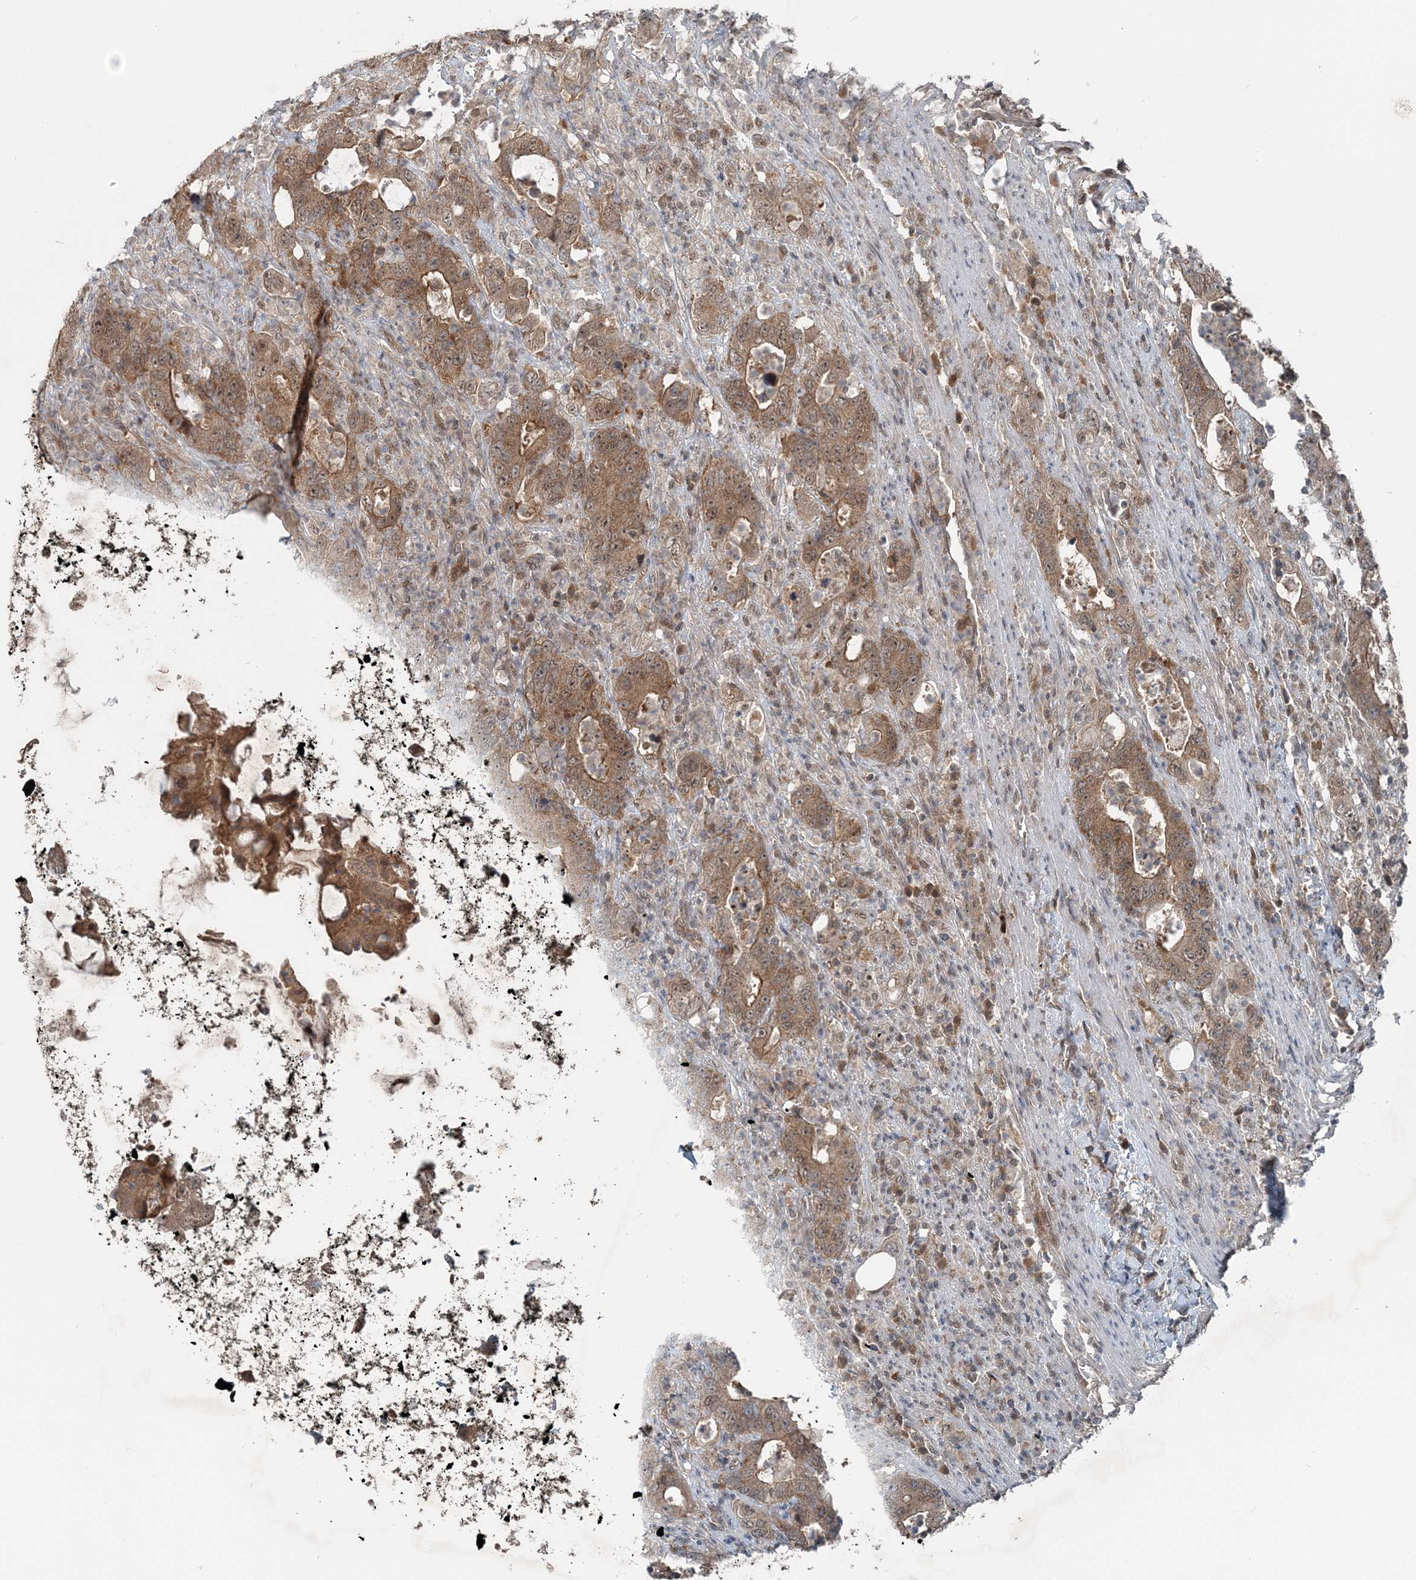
{"staining": {"intensity": "moderate", "quantity": ">75%", "location": "cytoplasmic/membranous"}, "tissue": "colorectal cancer", "cell_type": "Tumor cells", "image_type": "cancer", "snomed": [{"axis": "morphology", "description": "Adenocarcinoma, NOS"}, {"axis": "topography", "description": "Colon"}], "caption": "Immunohistochemistry of colorectal cancer exhibits medium levels of moderate cytoplasmic/membranous positivity in about >75% of tumor cells. (DAB (3,3'-diaminobenzidine) IHC, brown staining for protein, blue staining for nuclei).", "gene": "FBXL17", "patient": {"sex": "female", "age": 75}}